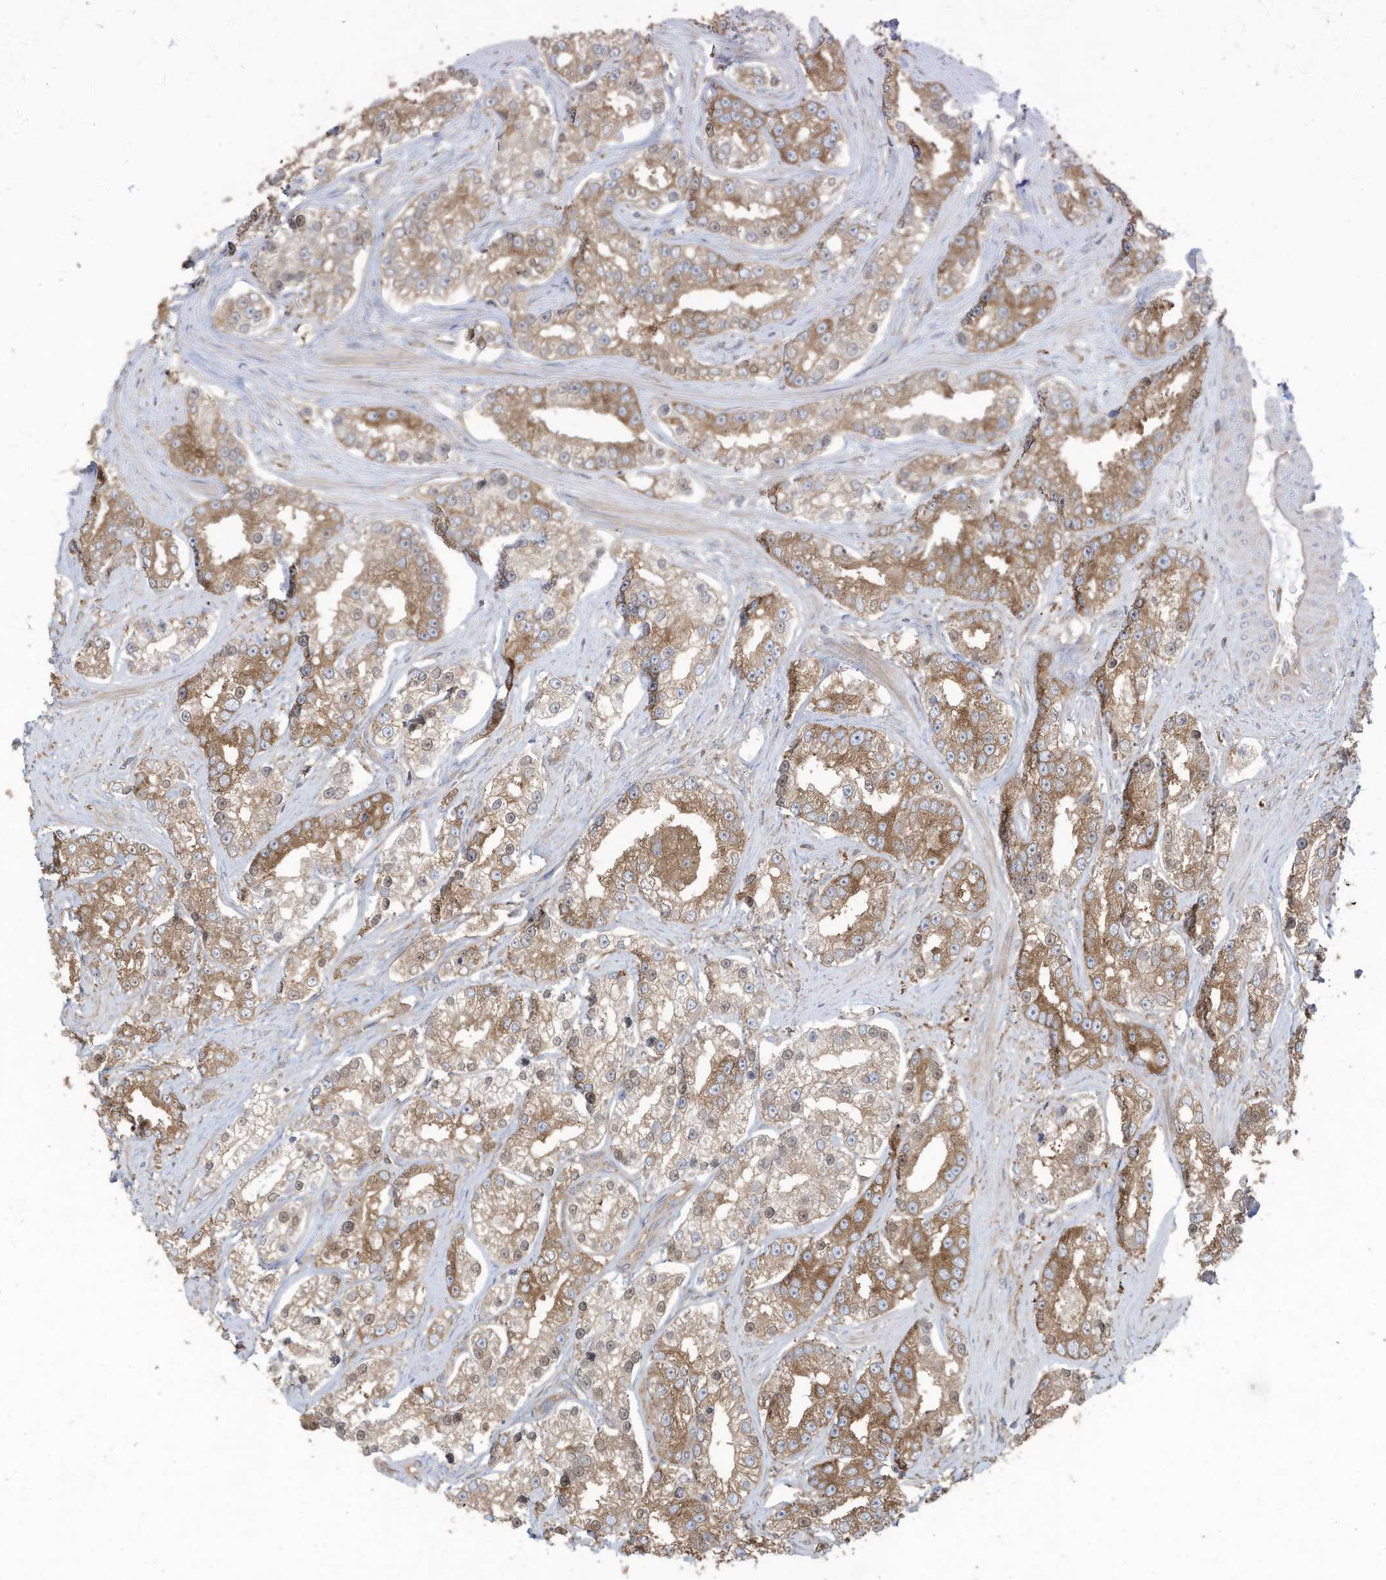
{"staining": {"intensity": "moderate", "quantity": "25%-75%", "location": "cytoplasmic/membranous"}, "tissue": "prostate cancer", "cell_type": "Tumor cells", "image_type": "cancer", "snomed": [{"axis": "morphology", "description": "Normal tissue, NOS"}, {"axis": "morphology", "description": "Adenocarcinoma, High grade"}, {"axis": "topography", "description": "Prostate"}], "caption": "Prostate cancer (high-grade adenocarcinoma) stained with immunohistochemistry (IHC) shows moderate cytoplasmic/membranous expression in approximately 25%-75% of tumor cells.", "gene": "OLA1", "patient": {"sex": "male", "age": 83}}